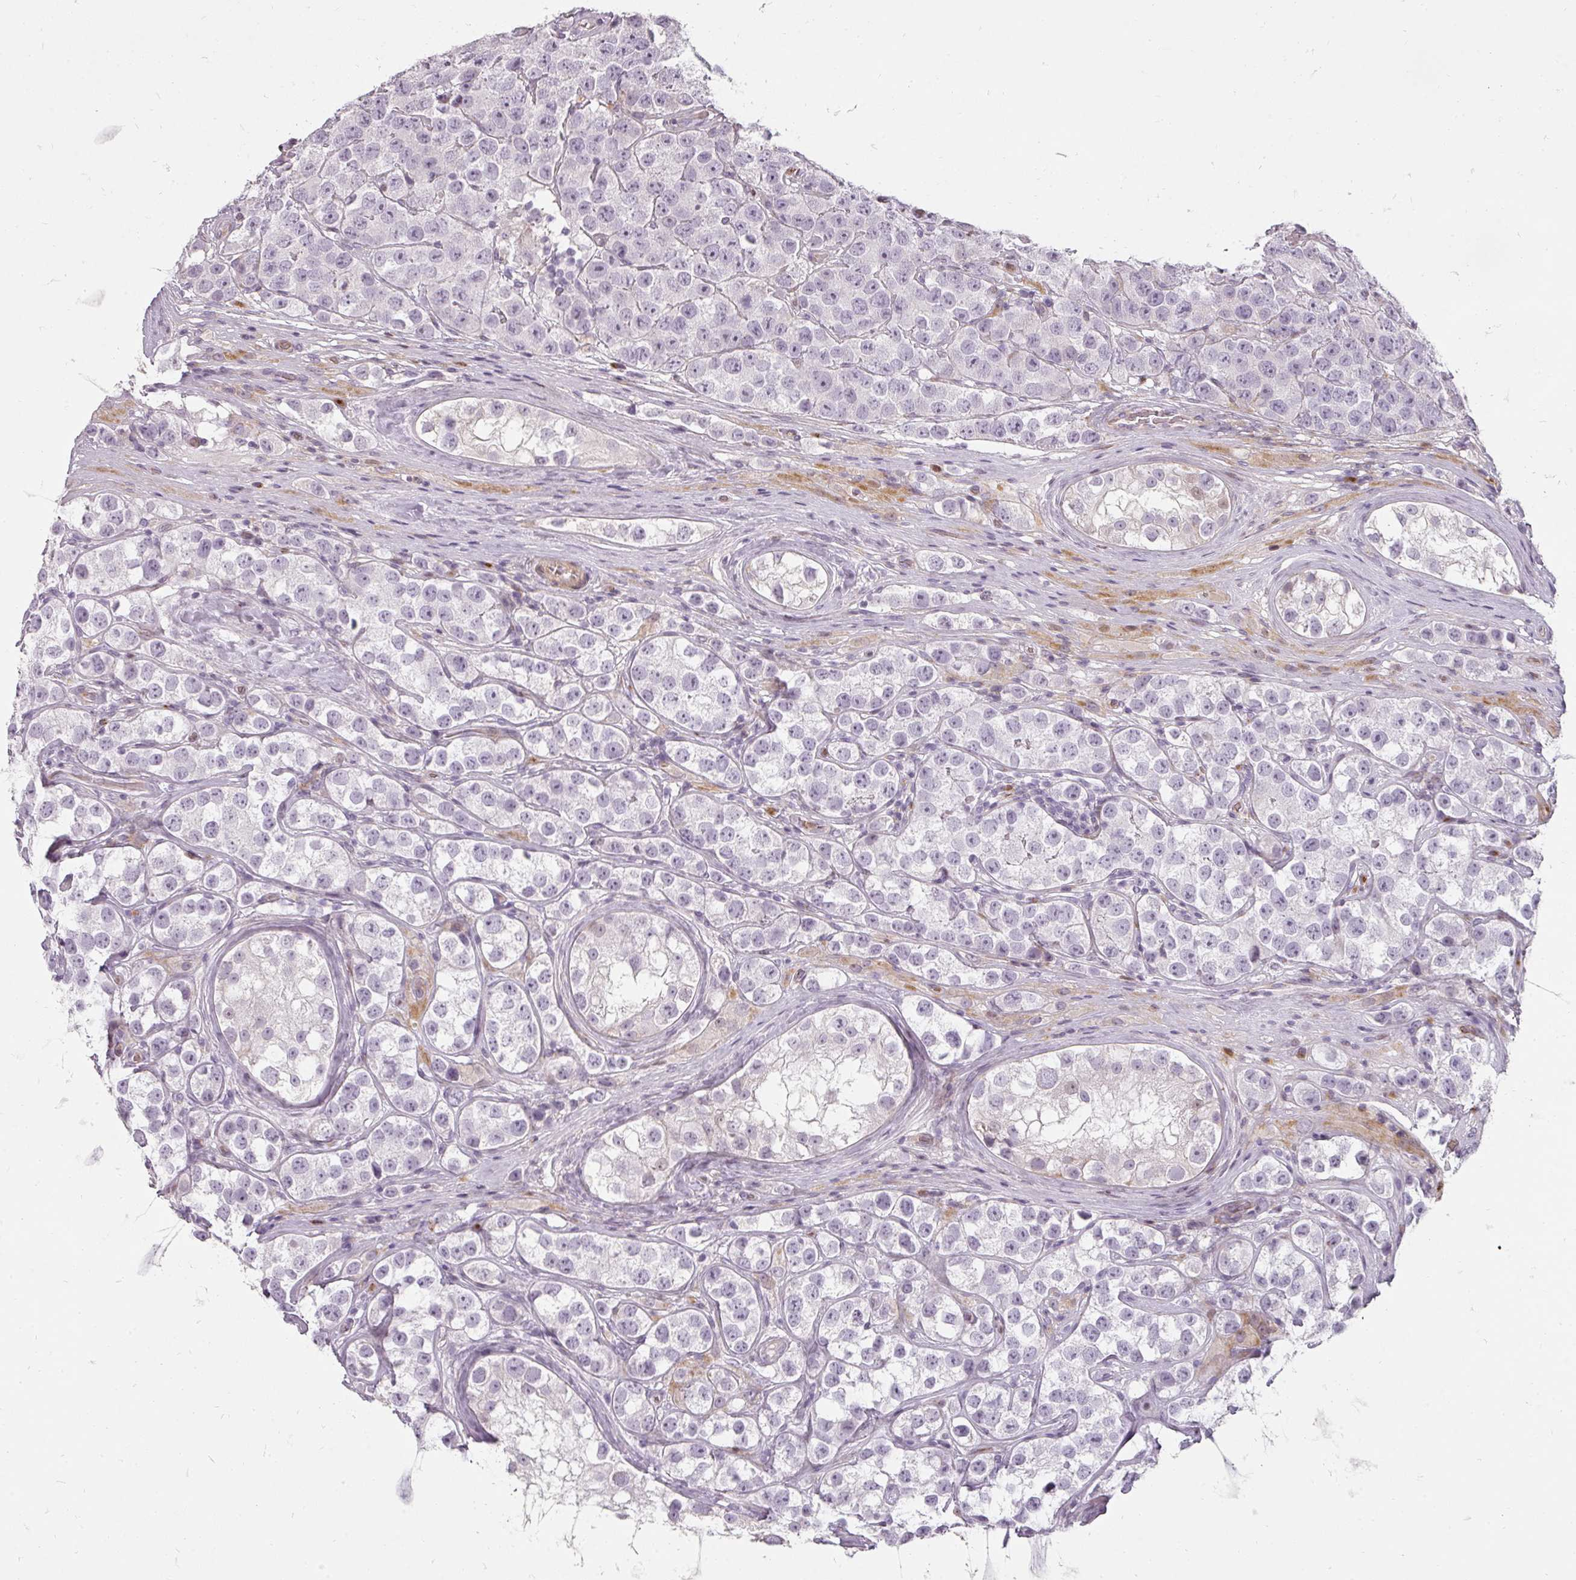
{"staining": {"intensity": "negative", "quantity": "none", "location": "none"}, "tissue": "testis cancer", "cell_type": "Tumor cells", "image_type": "cancer", "snomed": [{"axis": "morphology", "description": "Seminoma, NOS"}, {"axis": "topography", "description": "Testis"}], "caption": "Human seminoma (testis) stained for a protein using immunohistochemistry exhibits no expression in tumor cells.", "gene": "BIK", "patient": {"sex": "male", "age": 28}}